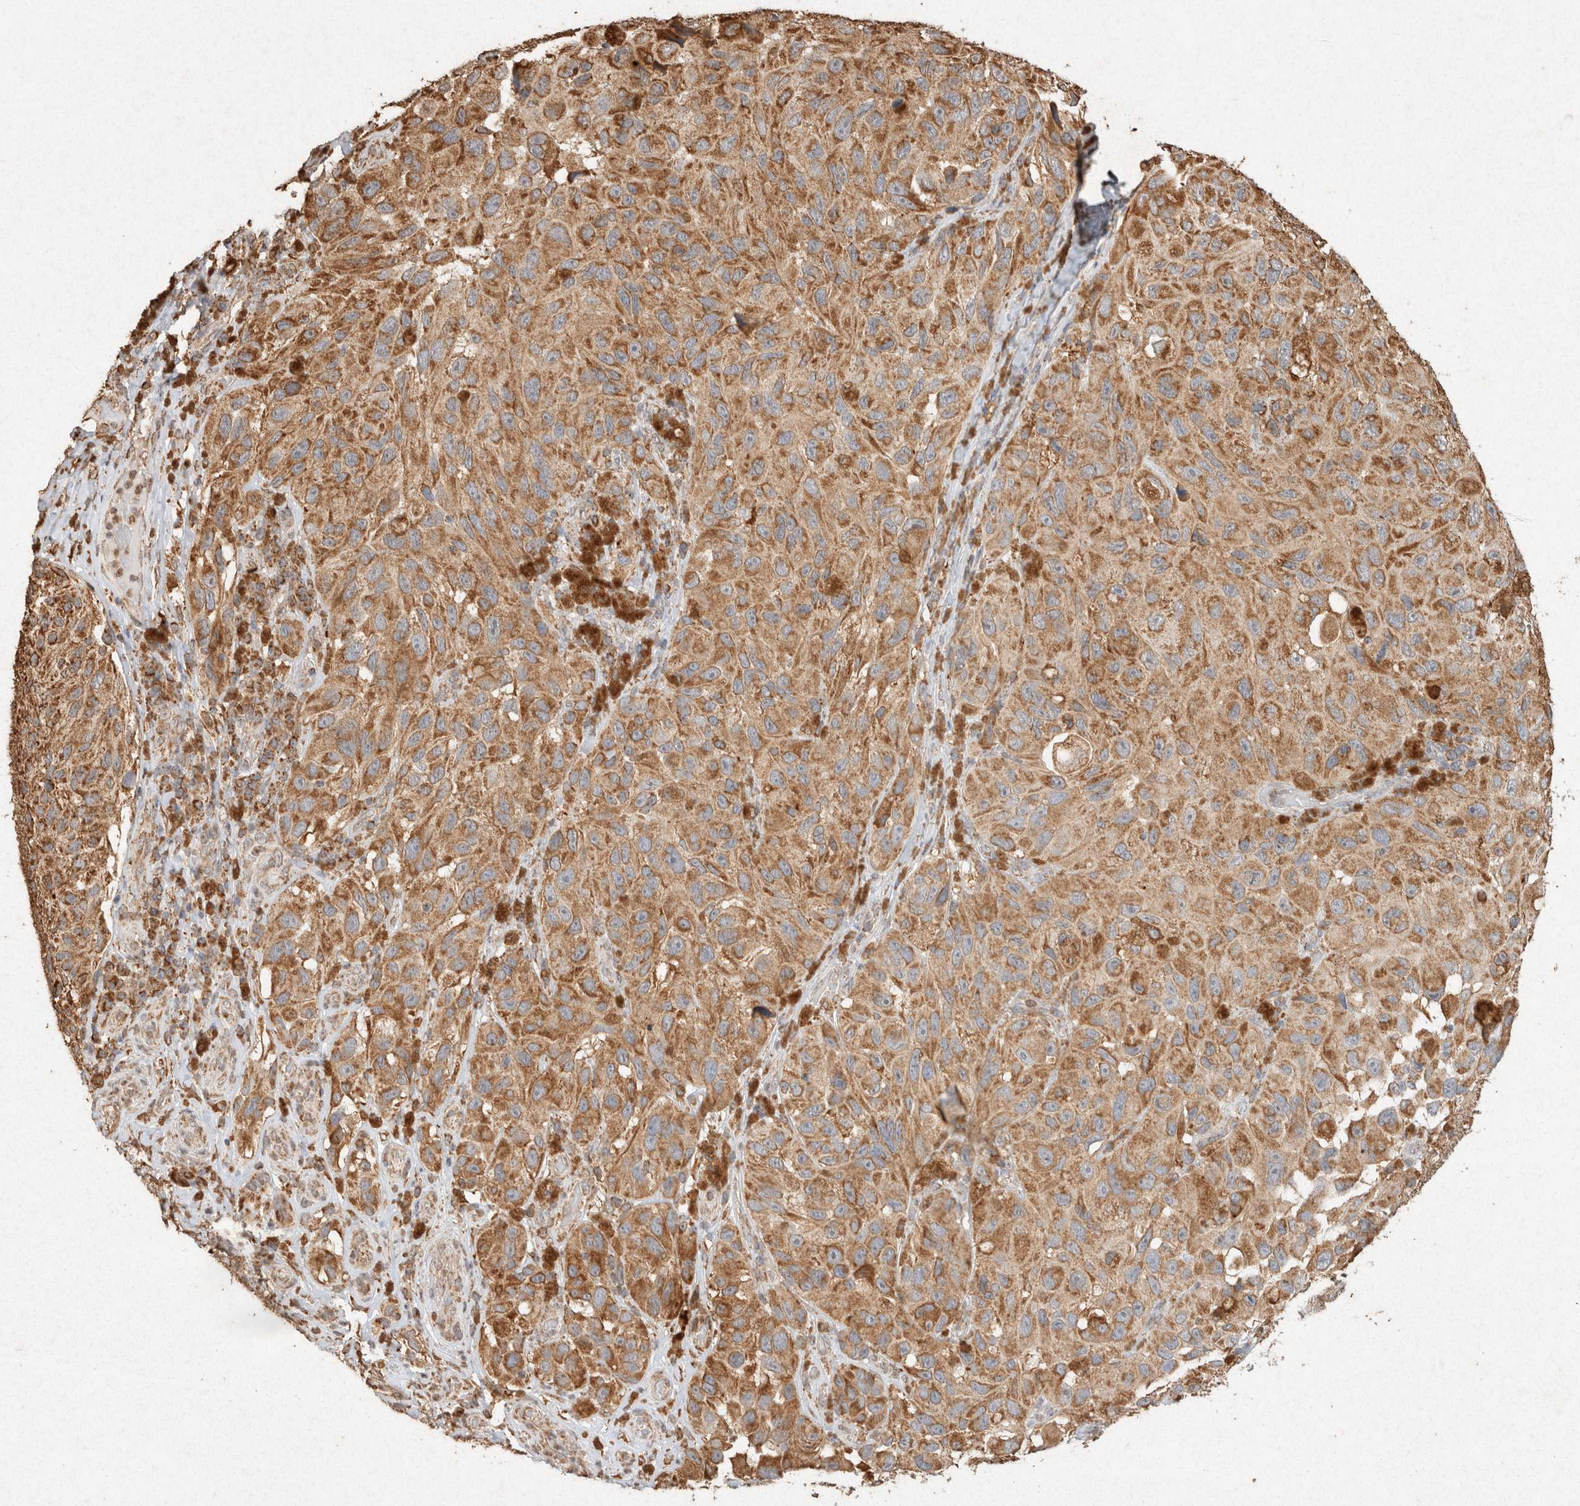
{"staining": {"intensity": "moderate", "quantity": ">75%", "location": "cytoplasmic/membranous"}, "tissue": "melanoma", "cell_type": "Tumor cells", "image_type": "cancer", "snomed": [{"axis": "morphology", "description": "Malignant melanoma, NOS"}, {"axis": "topography", "description": "Skin"}], "caption": "Moderate cytoplasmic/membranous staining for a protein is seen in about >75% of tumor cells of melanoma using IHC.", "gene": "SDC2", "patient": {"sex": "female", "age": 73}}